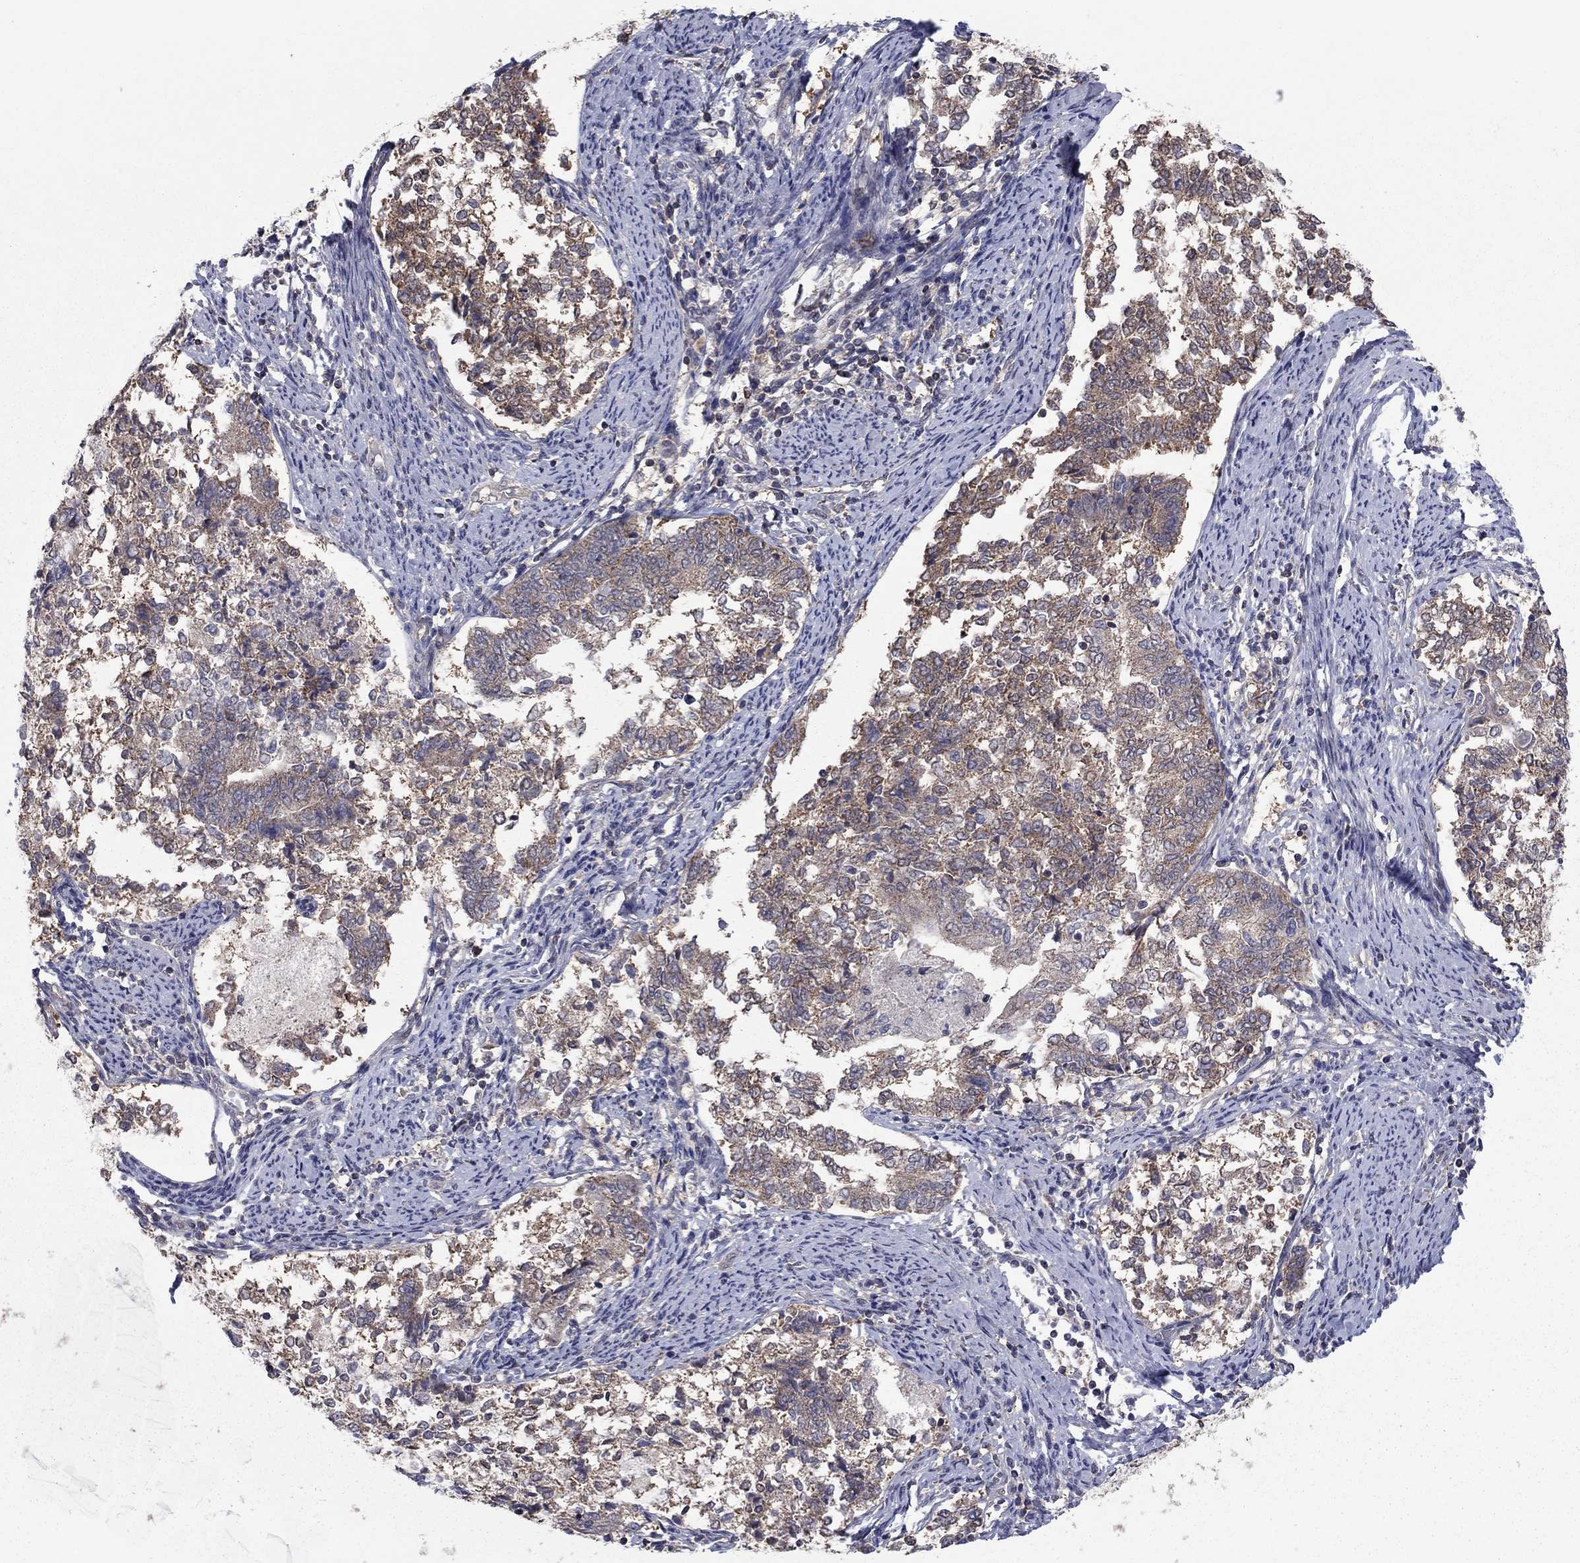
{"staining": {"intensity": "moderate", "quantity": "<25%", "location": "cytoplasmic/membranous"}, "tissue": "endometrial cancer", "cell_type": "Tumor cells", "image_type": "cancer", "snomed": [{"axis": "morphology", "description": "Adenocarcinoma, NOS"}, {"axis": "topography", "description": "Endometrium"}], "caption": "Human endometrial cancer (adenocarcinoma) stained for a protein (brown) exhibits moderate cytoplasmic/membranous positive staining in about <25% of tumor cells.", "gene": "GRHPR", "patient": {"sex": "female", "age": 65}}